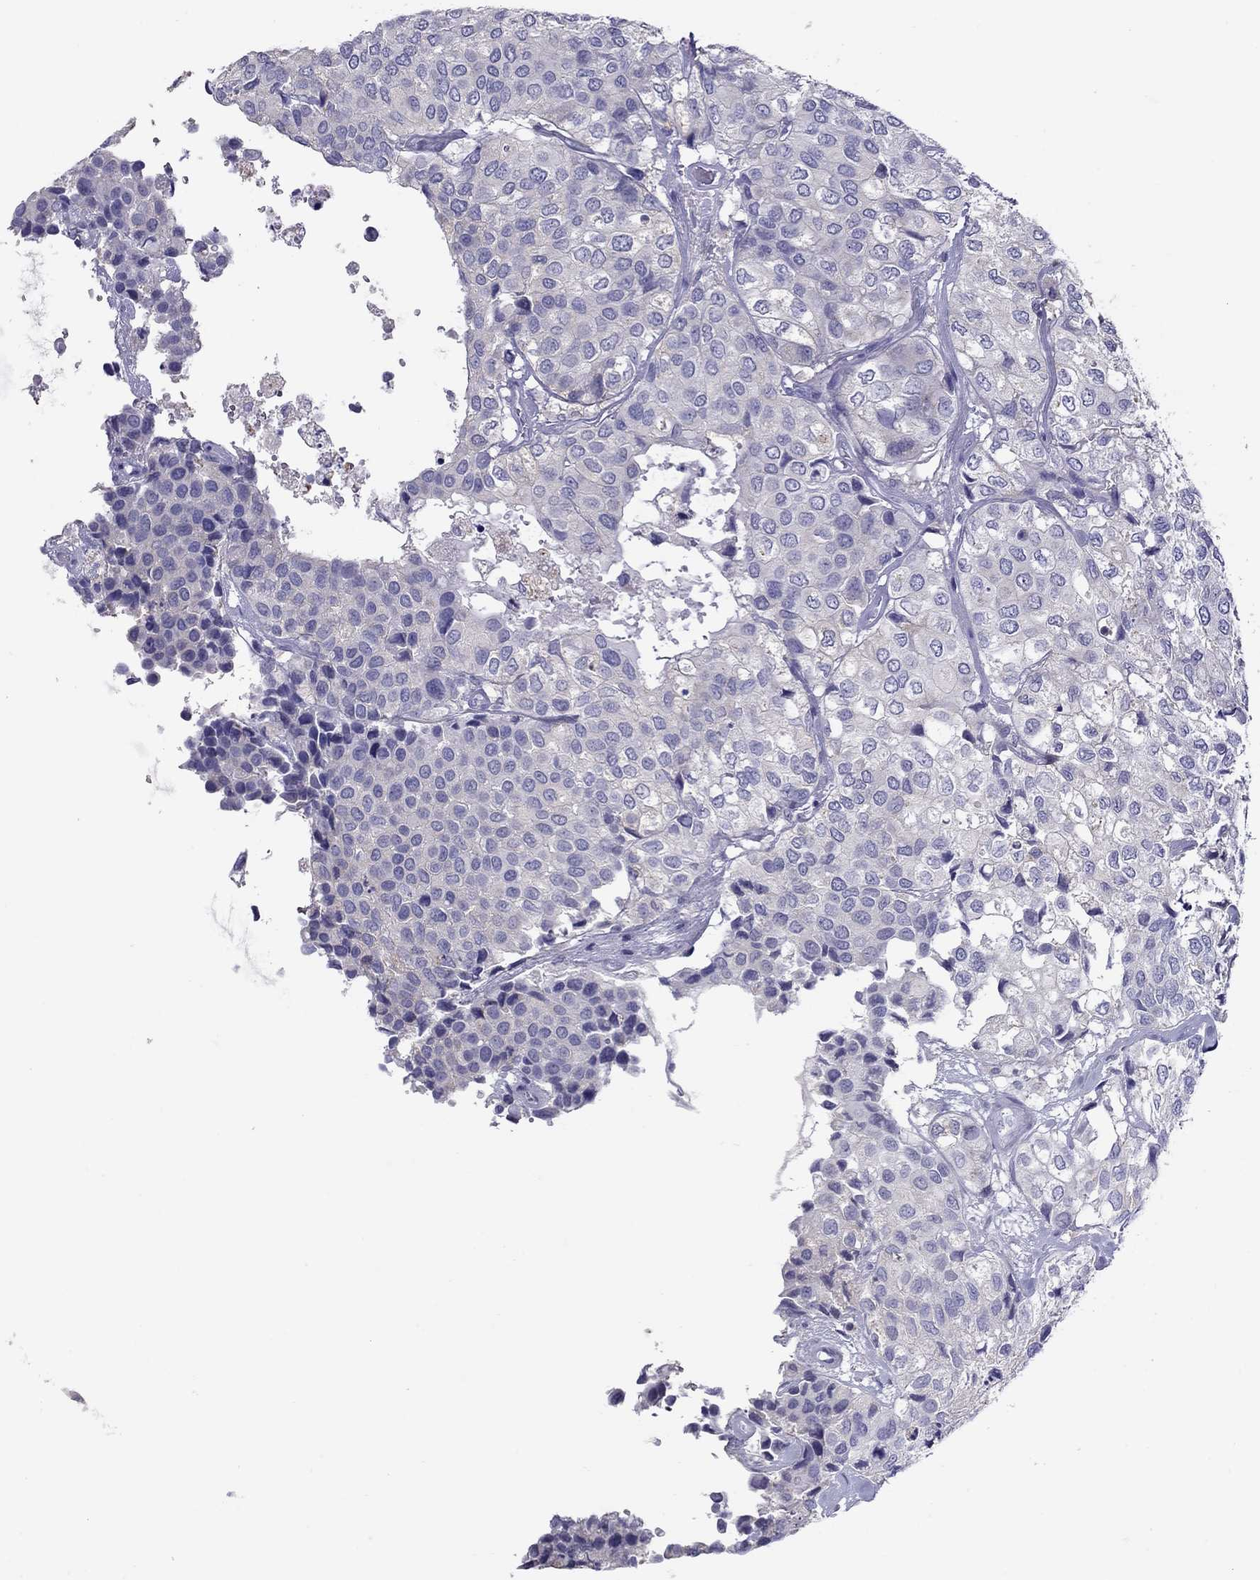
{"staining": {"intensity": "negative", "quantity": "none", "location": "none"}, "tissue": "urothelial cancer", "cell_type": "Tumor cells", "image_type": "cancer", "snomed": [{"axis": "morphology", "description": "Urothelial carcinoma, High grade"}, {"axis": "topography", "description": "Urinary bladder"}], "caption": "The photomicrograph exhibits no staining of tumor cells in urothelial cancer.", "gene": "ALOX15B", "patient": {"sex": "male", "age": 73}}